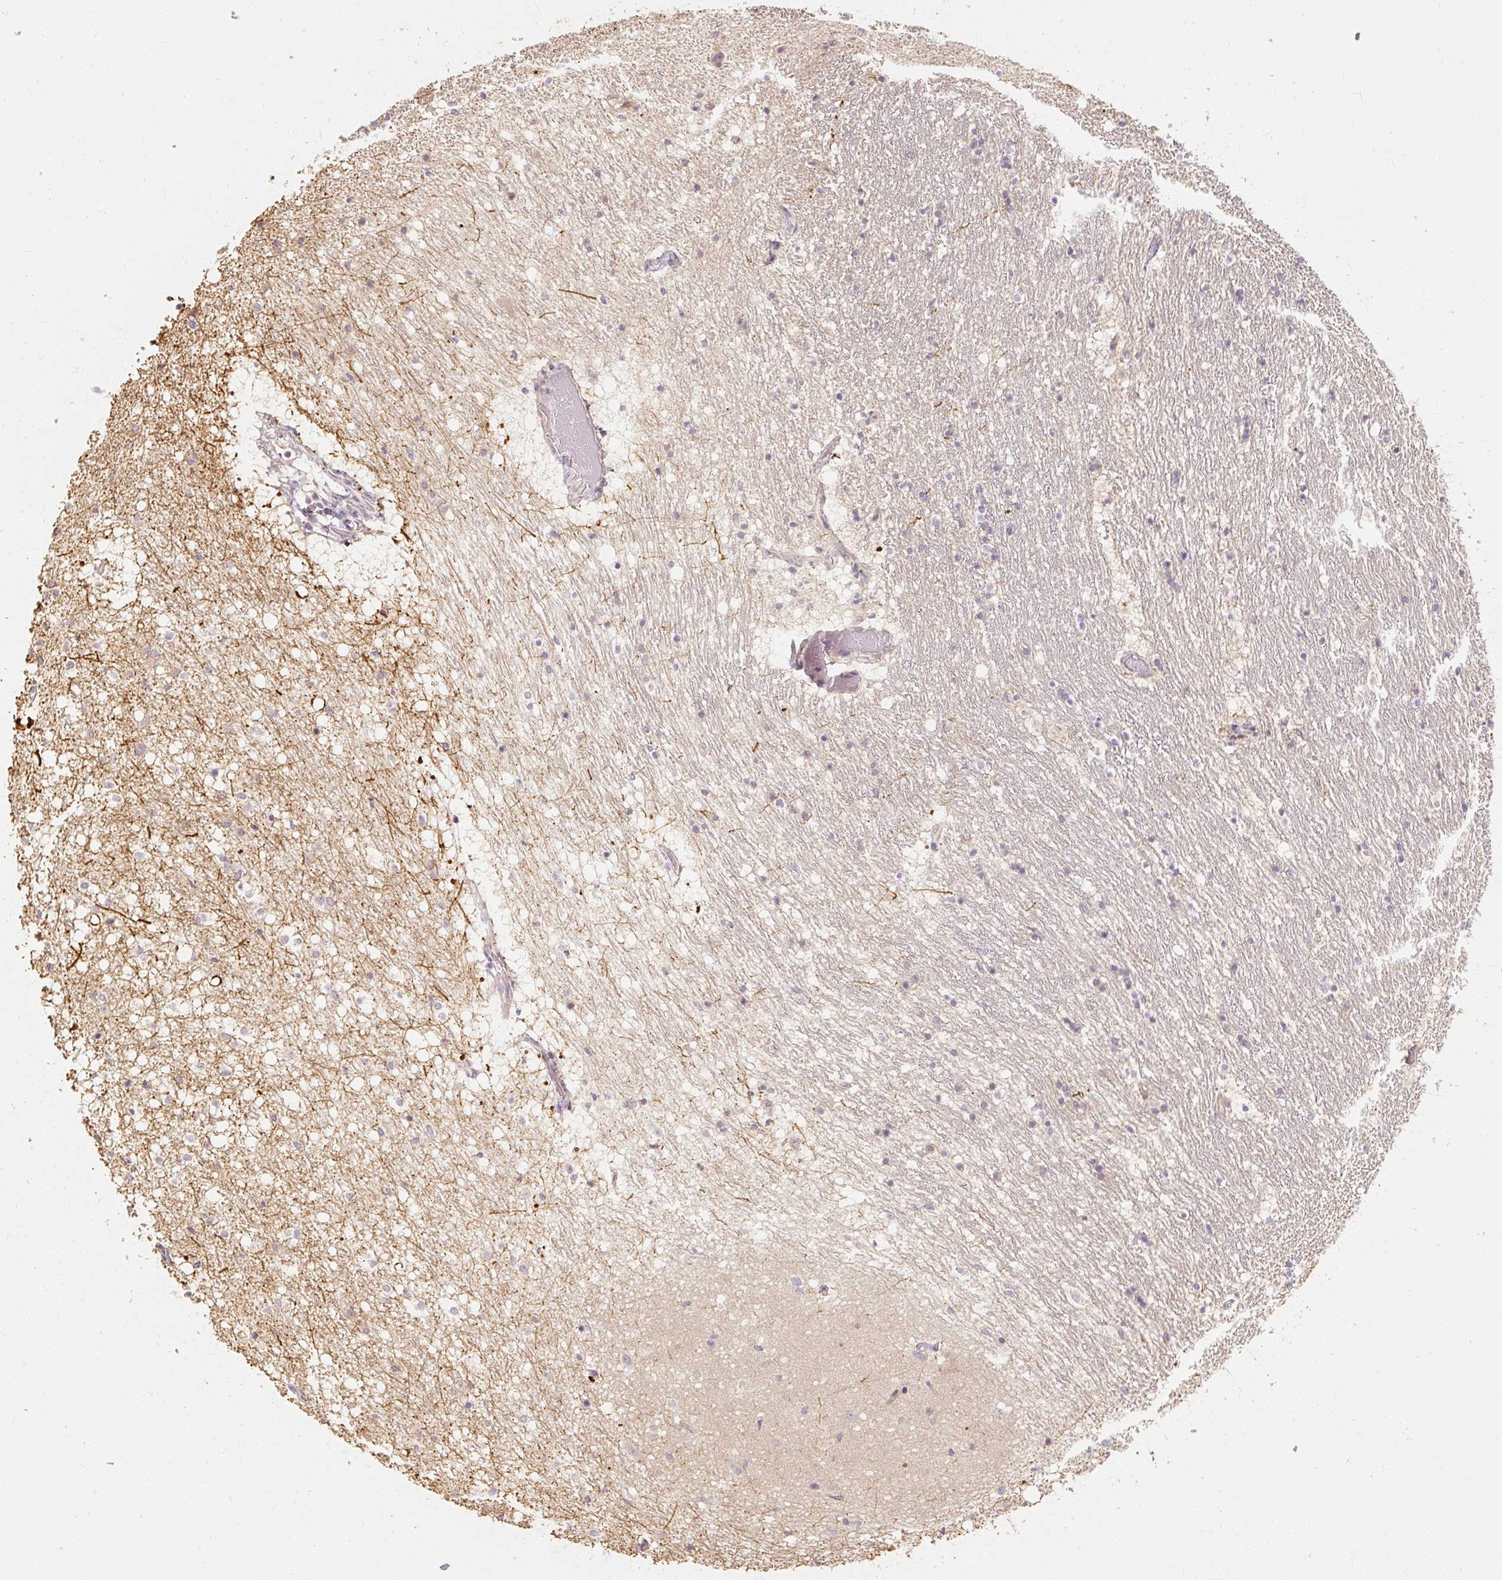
{"staining": {"intensity": "negative", "quantity": "none", "location": "none"}, "tissue": "caudate", "cell_type": "Glial cells", "image_type": "normal", "snomed": [{"axis": "morphology", "description": "Normal tissue, NOS"}, {"axis": "topography", "description": "Lateral ventricle wall"}], "caption": "Image shows no significant protein positivity in glial cells of normal caudate. Nuclei are stained in blue.", "gene": "RB1CC1", "patient": {"sex": "male", "age": 37}}